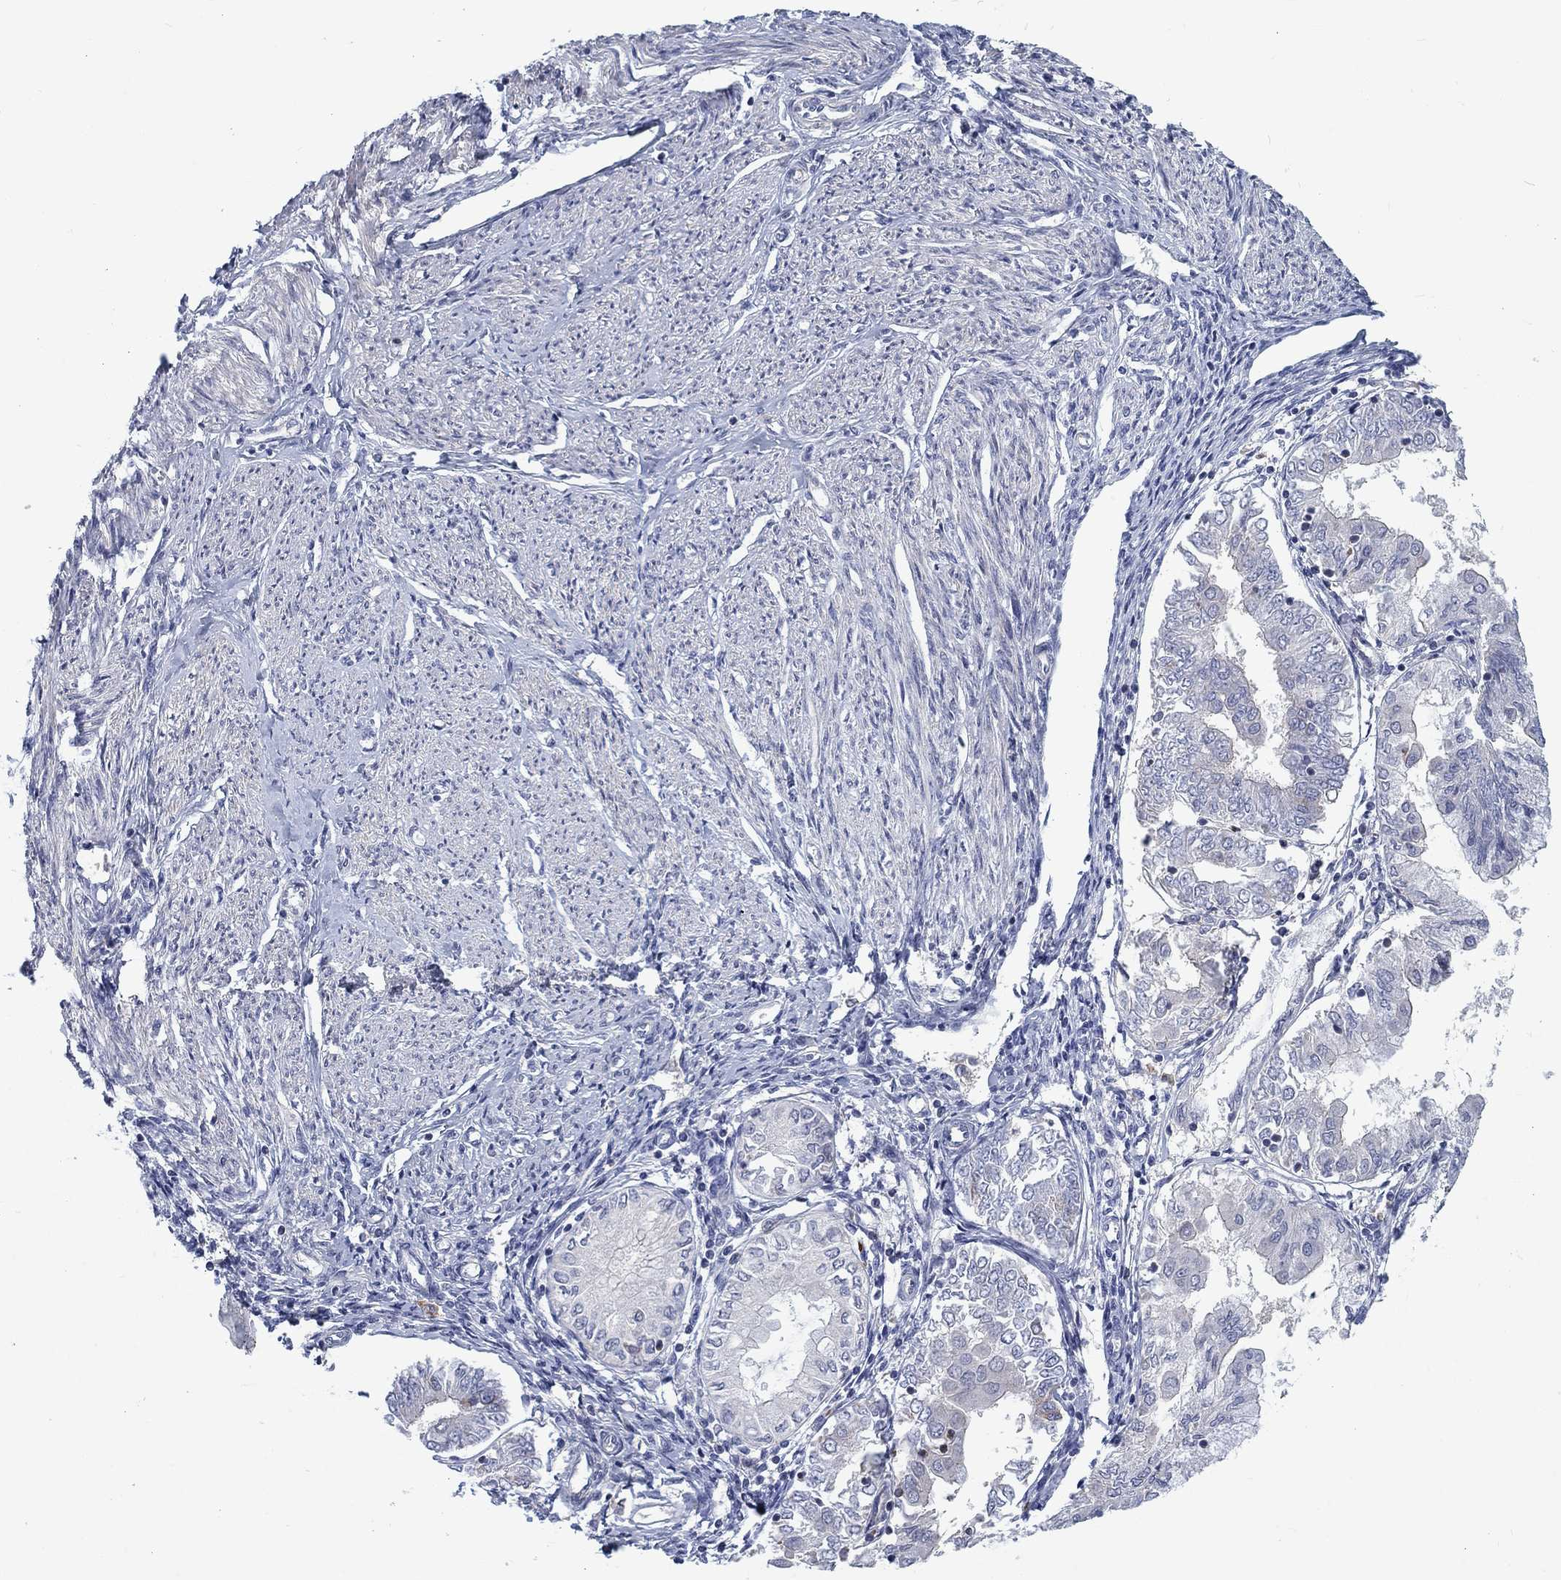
{"staining": {"intensity": "negative", "quantity": "none", "location": "none"}, "tissue": "endometrial cancer", "cell_type": "Tumor cells", "image_type": "cancer", "snomed": [{"axis": "morphology", "description": "Adenocarcinoma, NOS"}, {"axis": "topography", "description": "Endometrium"}], "caption": "Tumor cells are negative for brown protein staining in endometrial cancer. (DAB immunohistochemistry with hematoxylin counter stain).", "gene": "KIF15", "patient": {"sex": "female", "age": 68}}